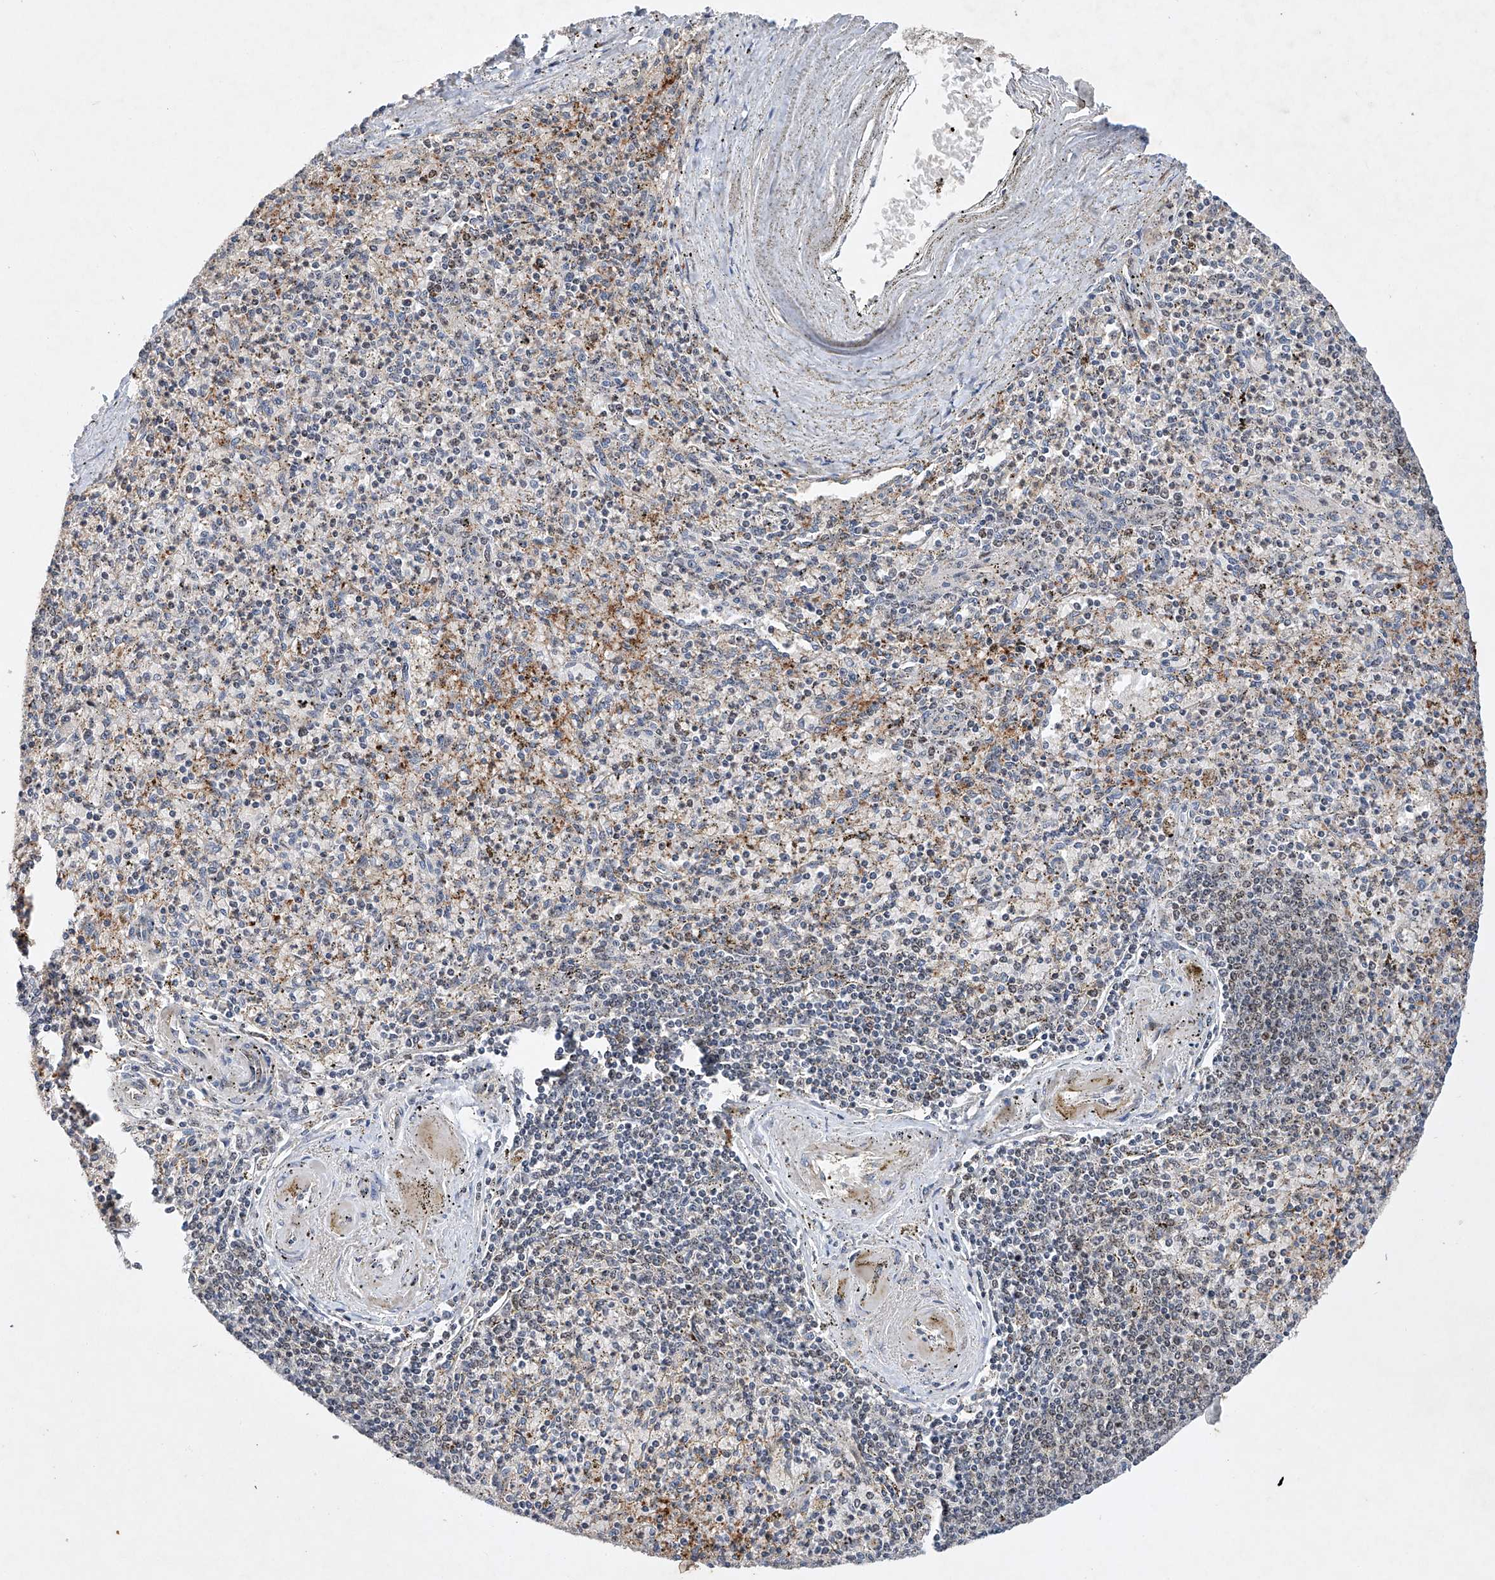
{"staining": {"intensity": "strong", "quantity": "<25%", "location": "cytoplasmic/membranous,nuclear"}, "tissue": "spleen", "cell_type": "Cells in red pulp", "image_type": "normal", "snomed": [{"axis": "morphology", "description": "Normal tissue, NOS"}, {"axis": "topography", "description": "Spleen"}], "caption": "Unremarkable spleen displays strong cytoplasmic/membranous,nuclear expression in approximately <25% of cells in red pulp, visualized by immunohistochemistry.", "gene": "AFG1L", "patient": {"sex": "male", "age": 72}}